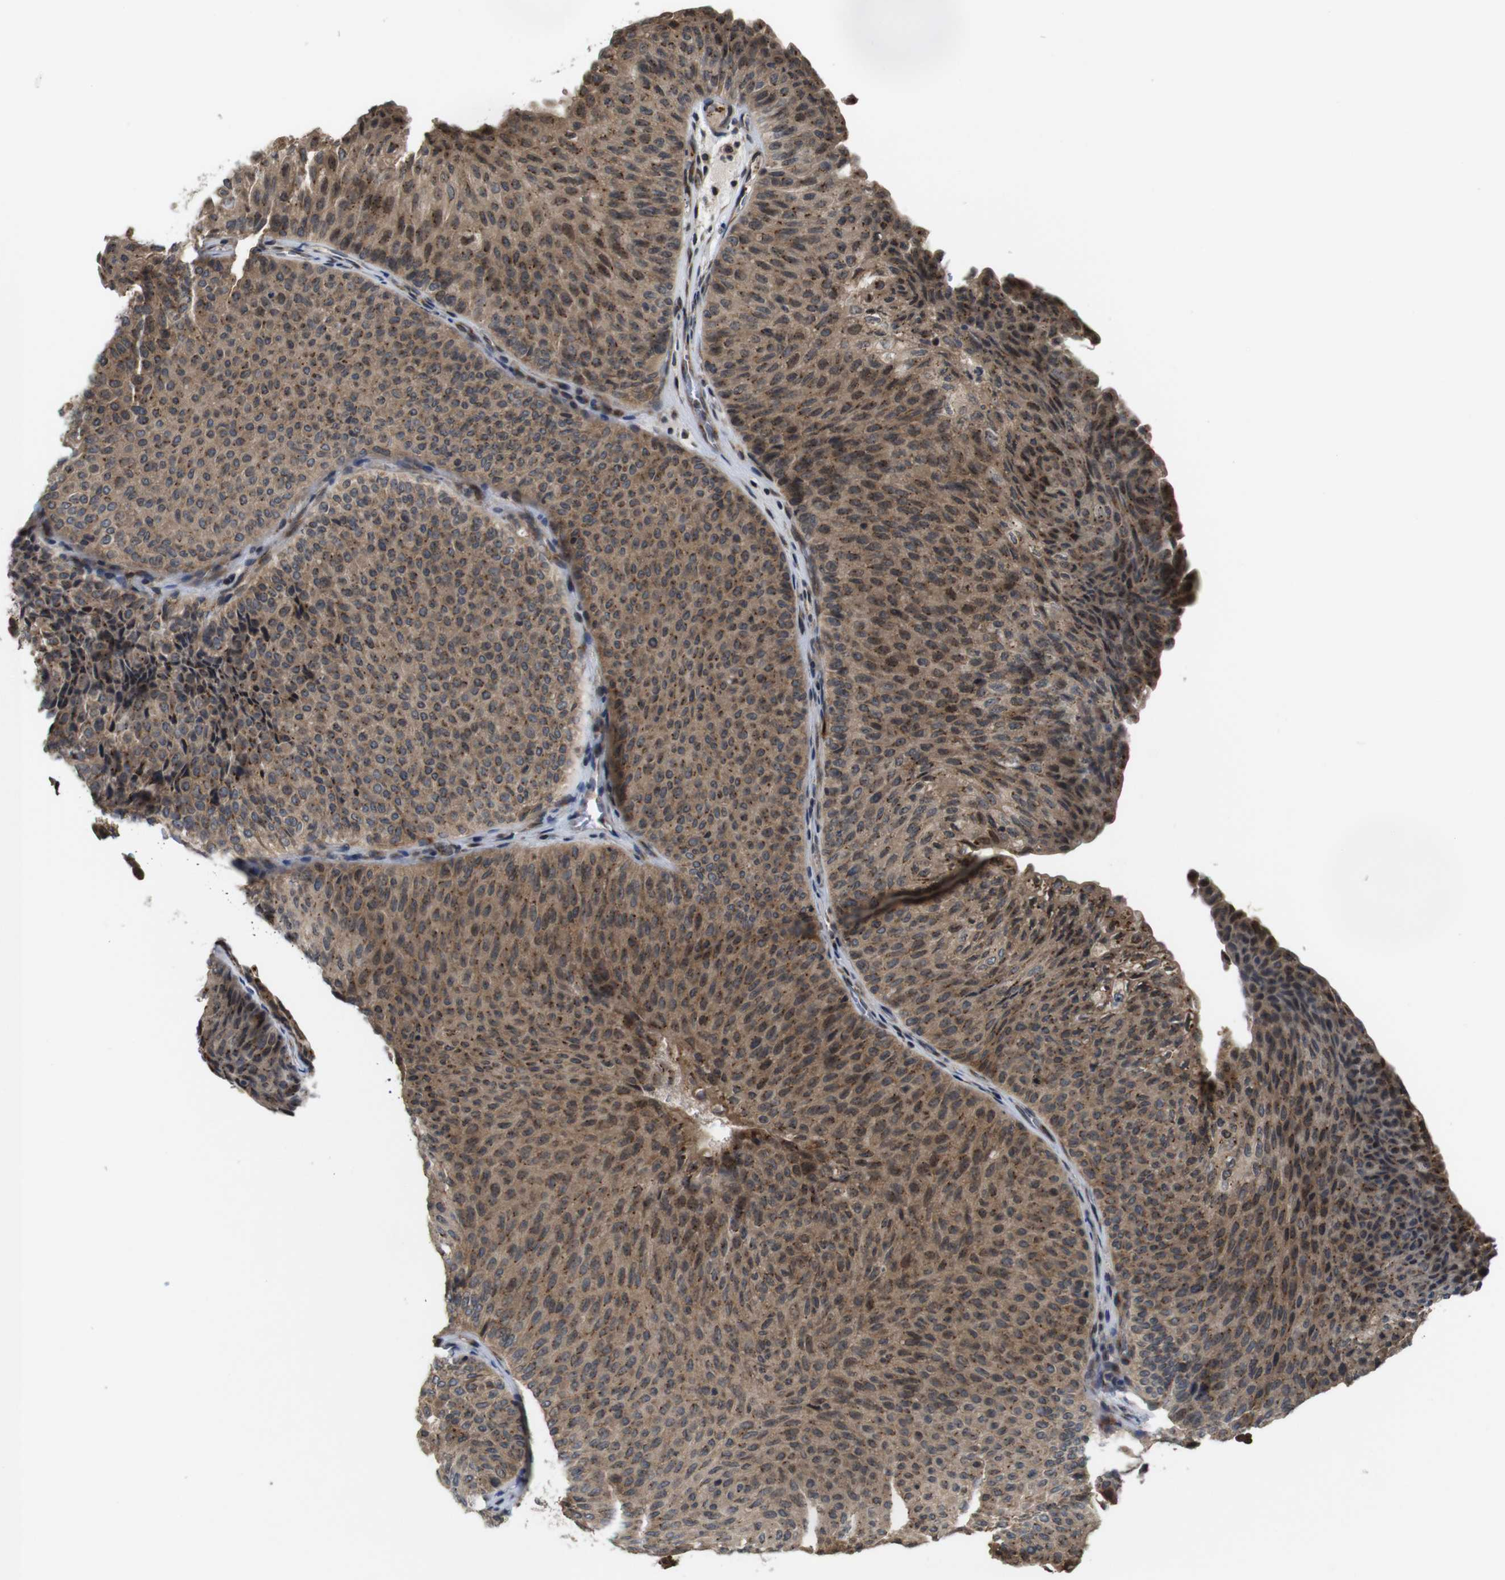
{"staining": {"intensity": "moderate", "quantity": ">75%", "location": "cytoplasmic/membranous"}, "tissue": "urothelial cancer", "cell_type": "Tumor cells", "image_type": "cancer", "snomed": [{"axis": "morphology", "description": "Urothelial carcinoma, Low grade"}, {"axis": "topography", "description": "Urinary bladder"}], "caption": "Urothelial cancer tissue displays moderate cytoplasmic/membranous expression in approximately >75% of tumor cells, visualized by immunohistochemistry.", "gene": "EFCAB14", "patient": {"sex": "male", "age": 78}}